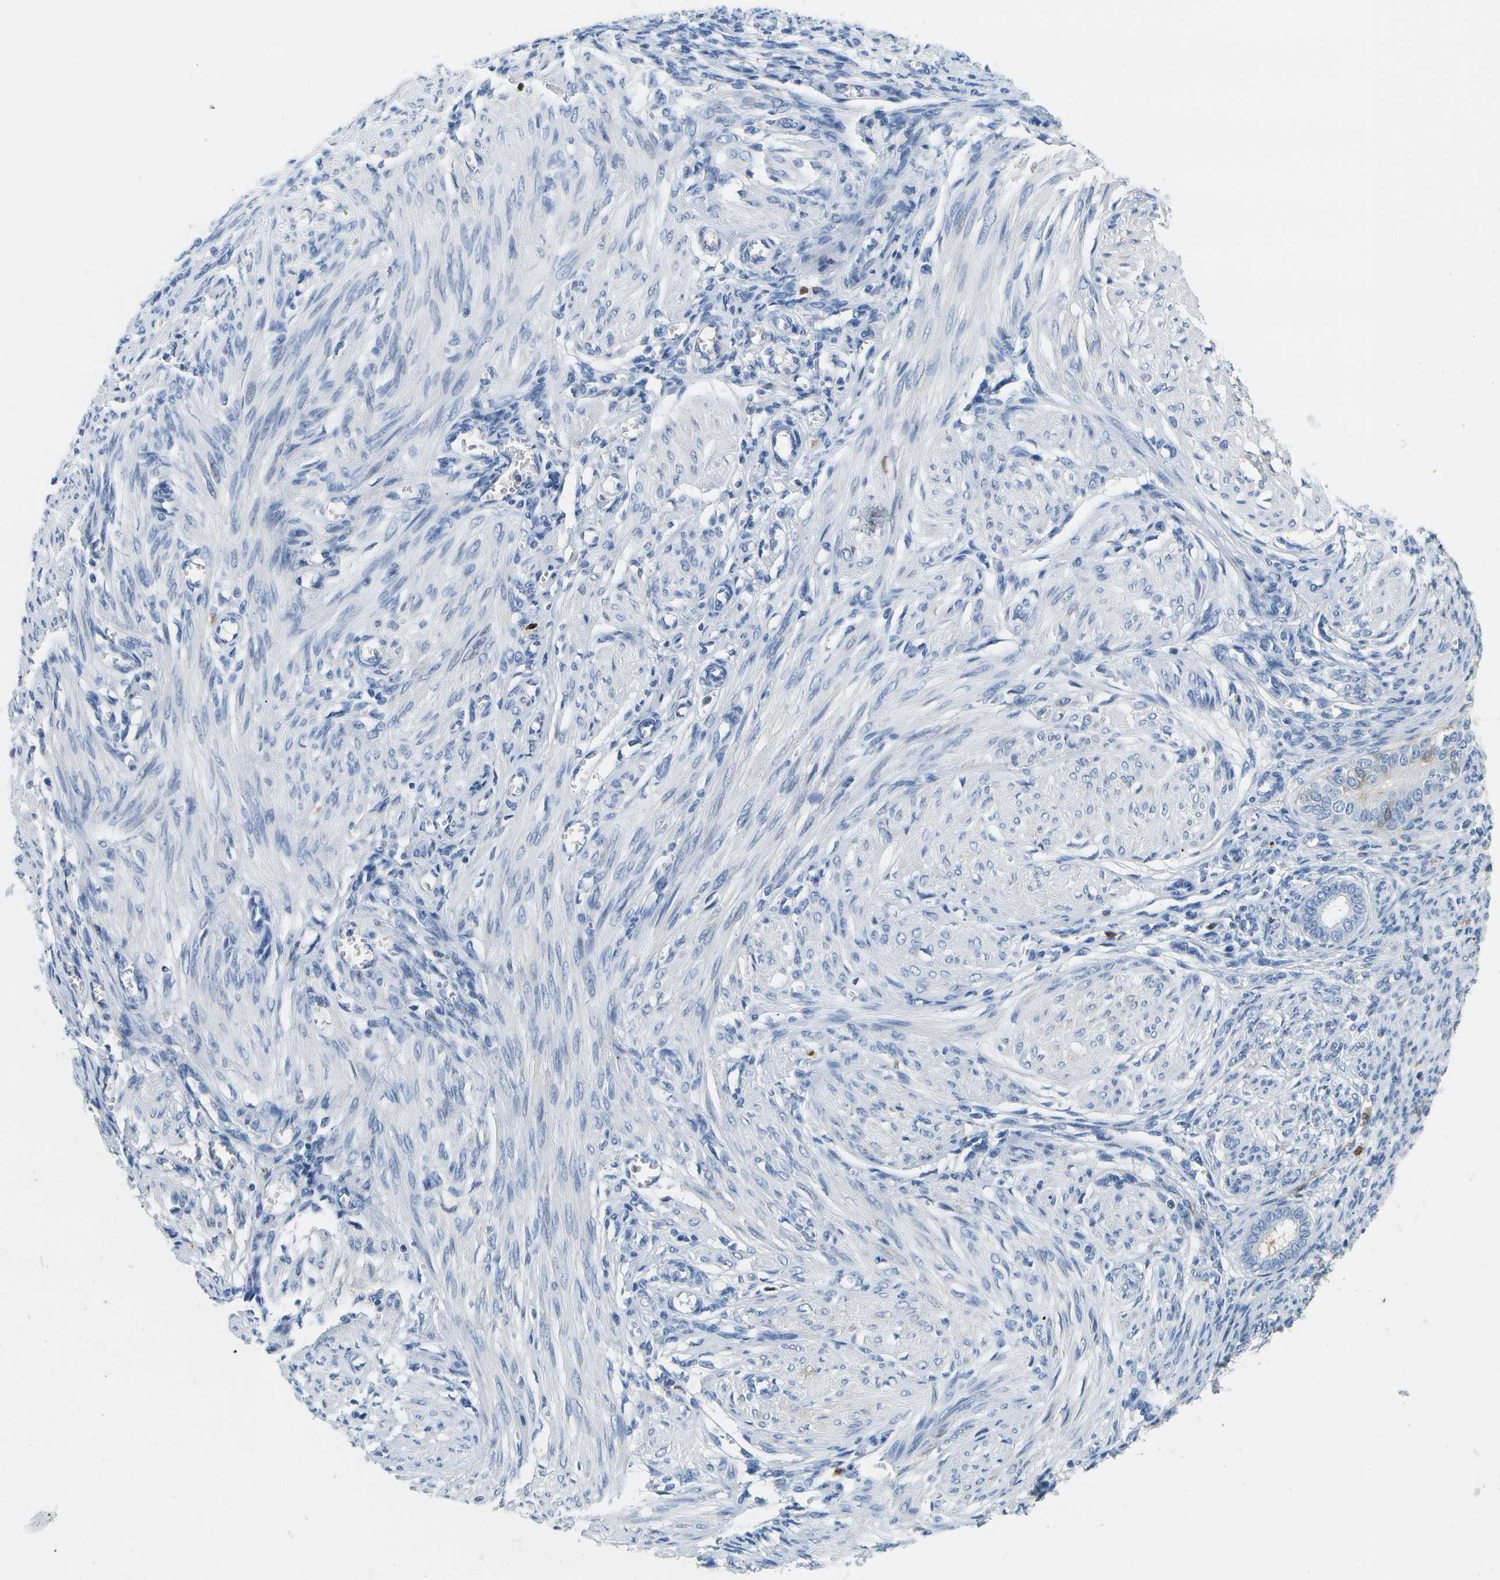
{"staining": {"intensity": "negative", "quantity": "none", "location": "none"}, "tissue": "endometrium", "cell_type": "Cells in endometrial stroma", "image_type": "normal", "snomed": [{"axis": "morphology", "description": "Normal tissue, NOS"}, {"axis": "topography", "description": "Endometrium"}], "caption": "A high-resolution micrograph shows immunohistochemistry (IHC) staining of normal endometrium, which displays no significant expression in cells in endometrial stroma.", "gene": "SERPINA1", "patient": {"sex": "female", "age": 72}}